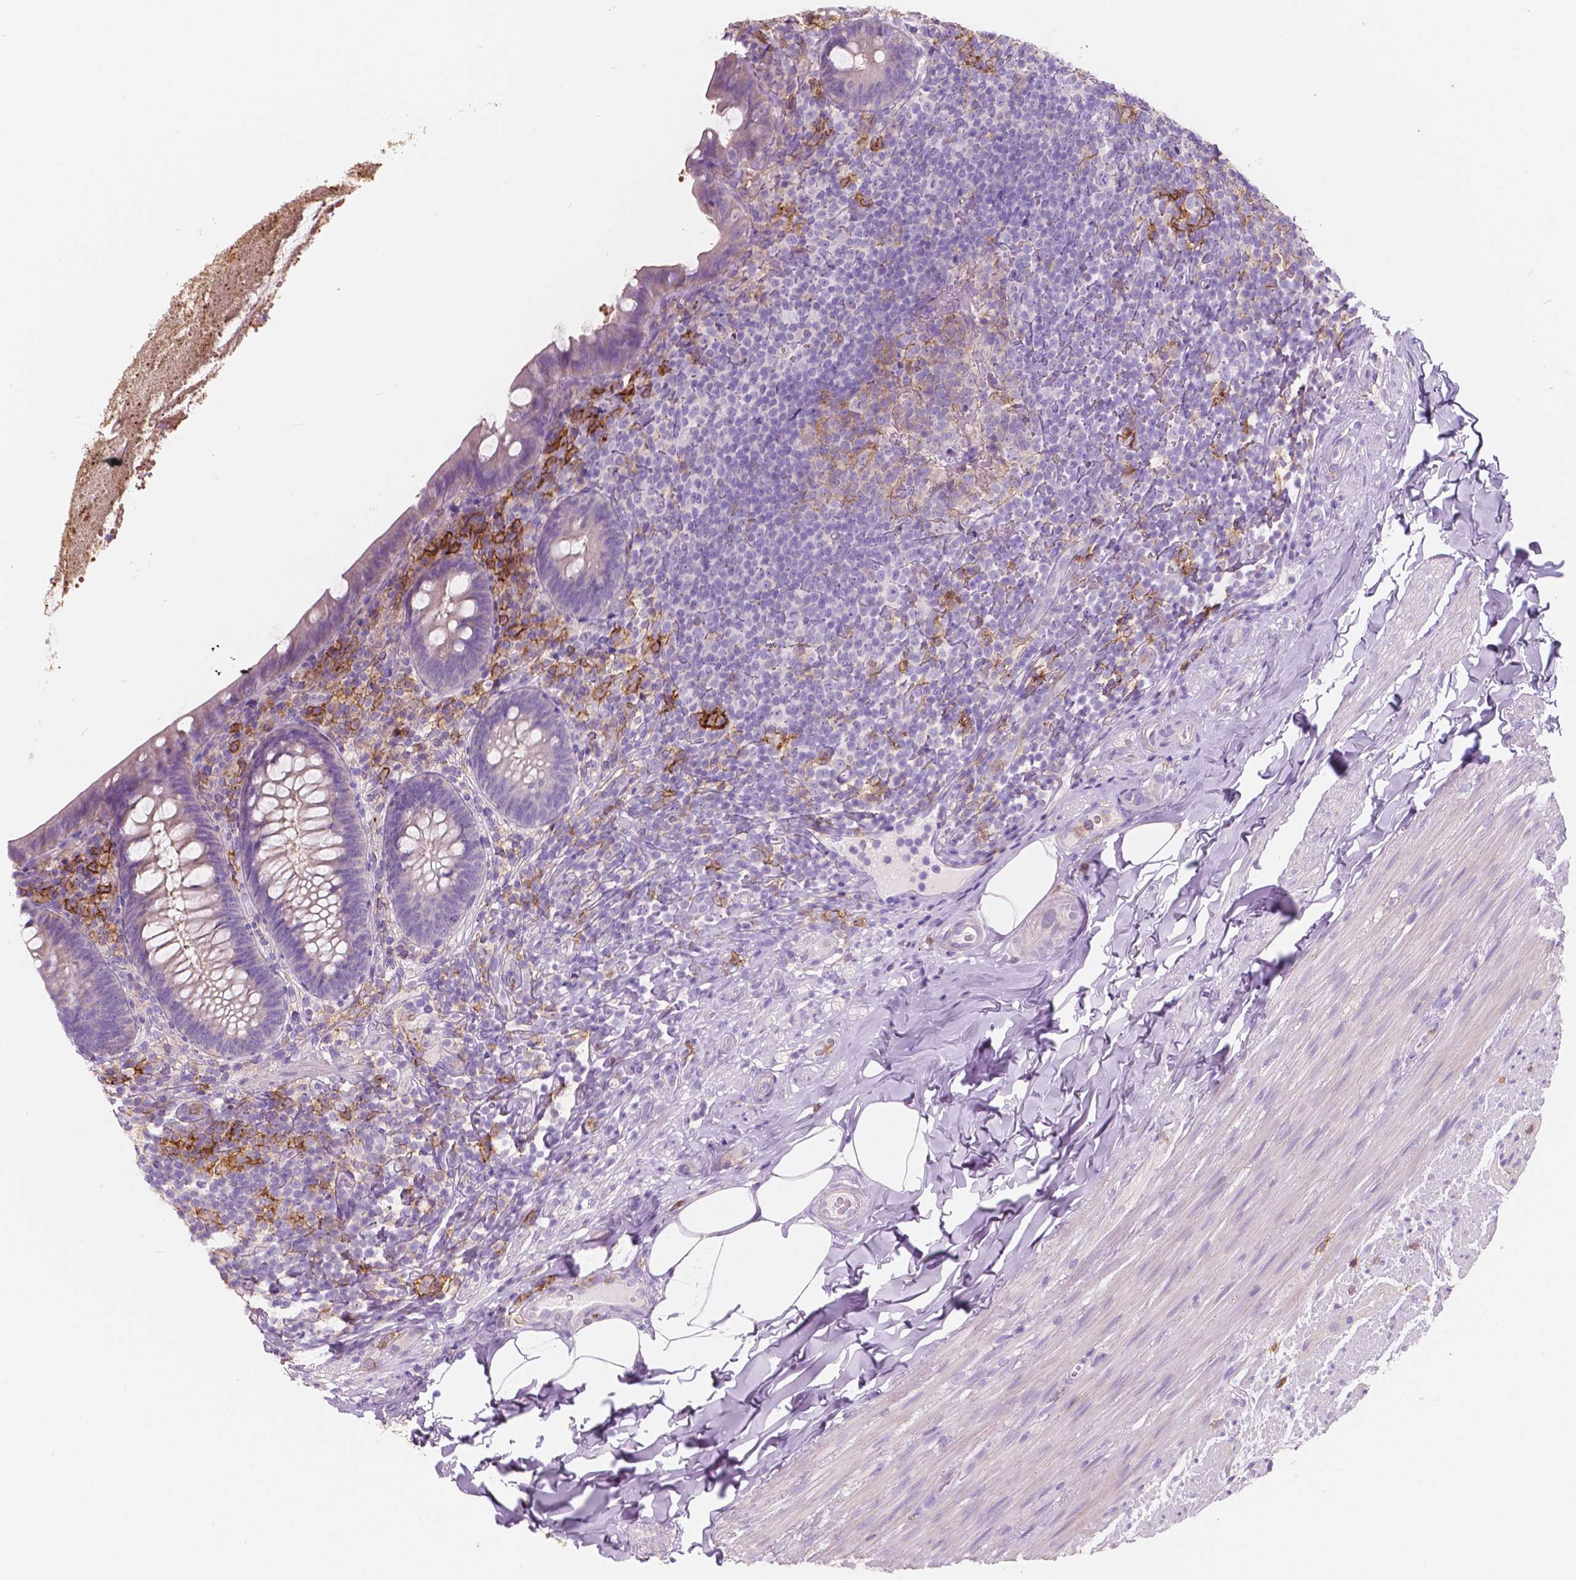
{"staining": {"intensity": "negative", "quantity": "none", "location": "none"}, "tissue": "appendix", "cell_type": "Glandular cells", "image_type": "normal", "snomed": [{"axis": "morphology", "description": "Normal tissue, NOS"}, {"axis": "topography", "description": "Appendix"}], "caption": "High magnification brightfield microscopy of benign appendix stained with DAB (brown) and counterstained with hematoxylin (blue): glandular cells show no significant positivity.", "gene": "SEMA4A", "patient": {"sex": "male", "age": 47}}